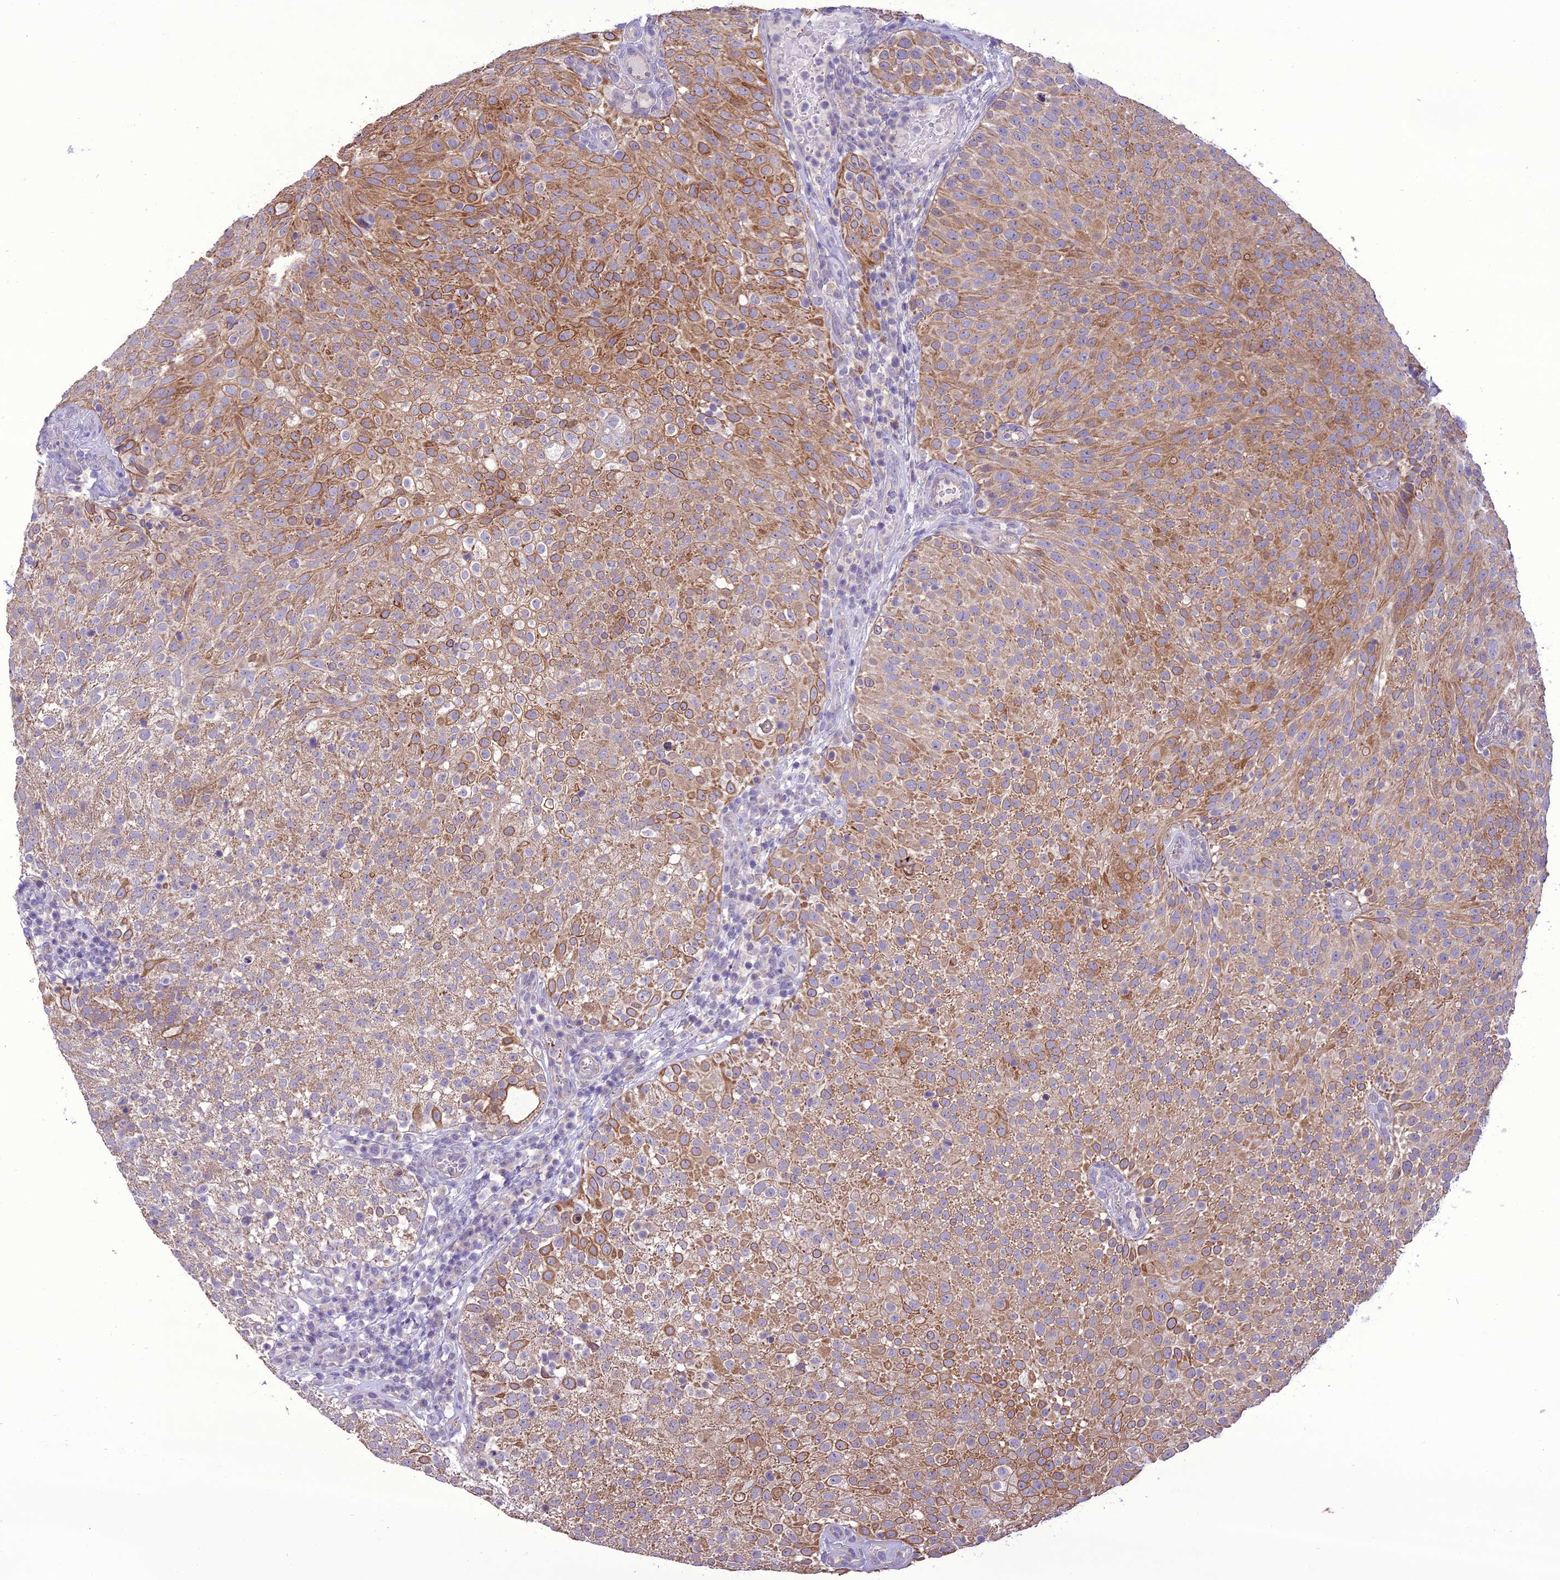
{"staining": {"intensity": "moderate", "quantity": ">75%", "location": "cytoplasmic/membranous"}, "tissue": "urothelial cancer", "cell_type": "Tumor cells", "image_type": "cancer", "snomed": [{"axis": "morphology", "description": "Urothelial carcinoma, Low grade"}, {"axis": "topography", "description": "Urinary bladder"}], "caption": "Human urothelial cancer stained with a protein marker displays moderate staining in tumor cells.", "gene": "SCRT1", "patient": {"sex": "male", "age": 78}}